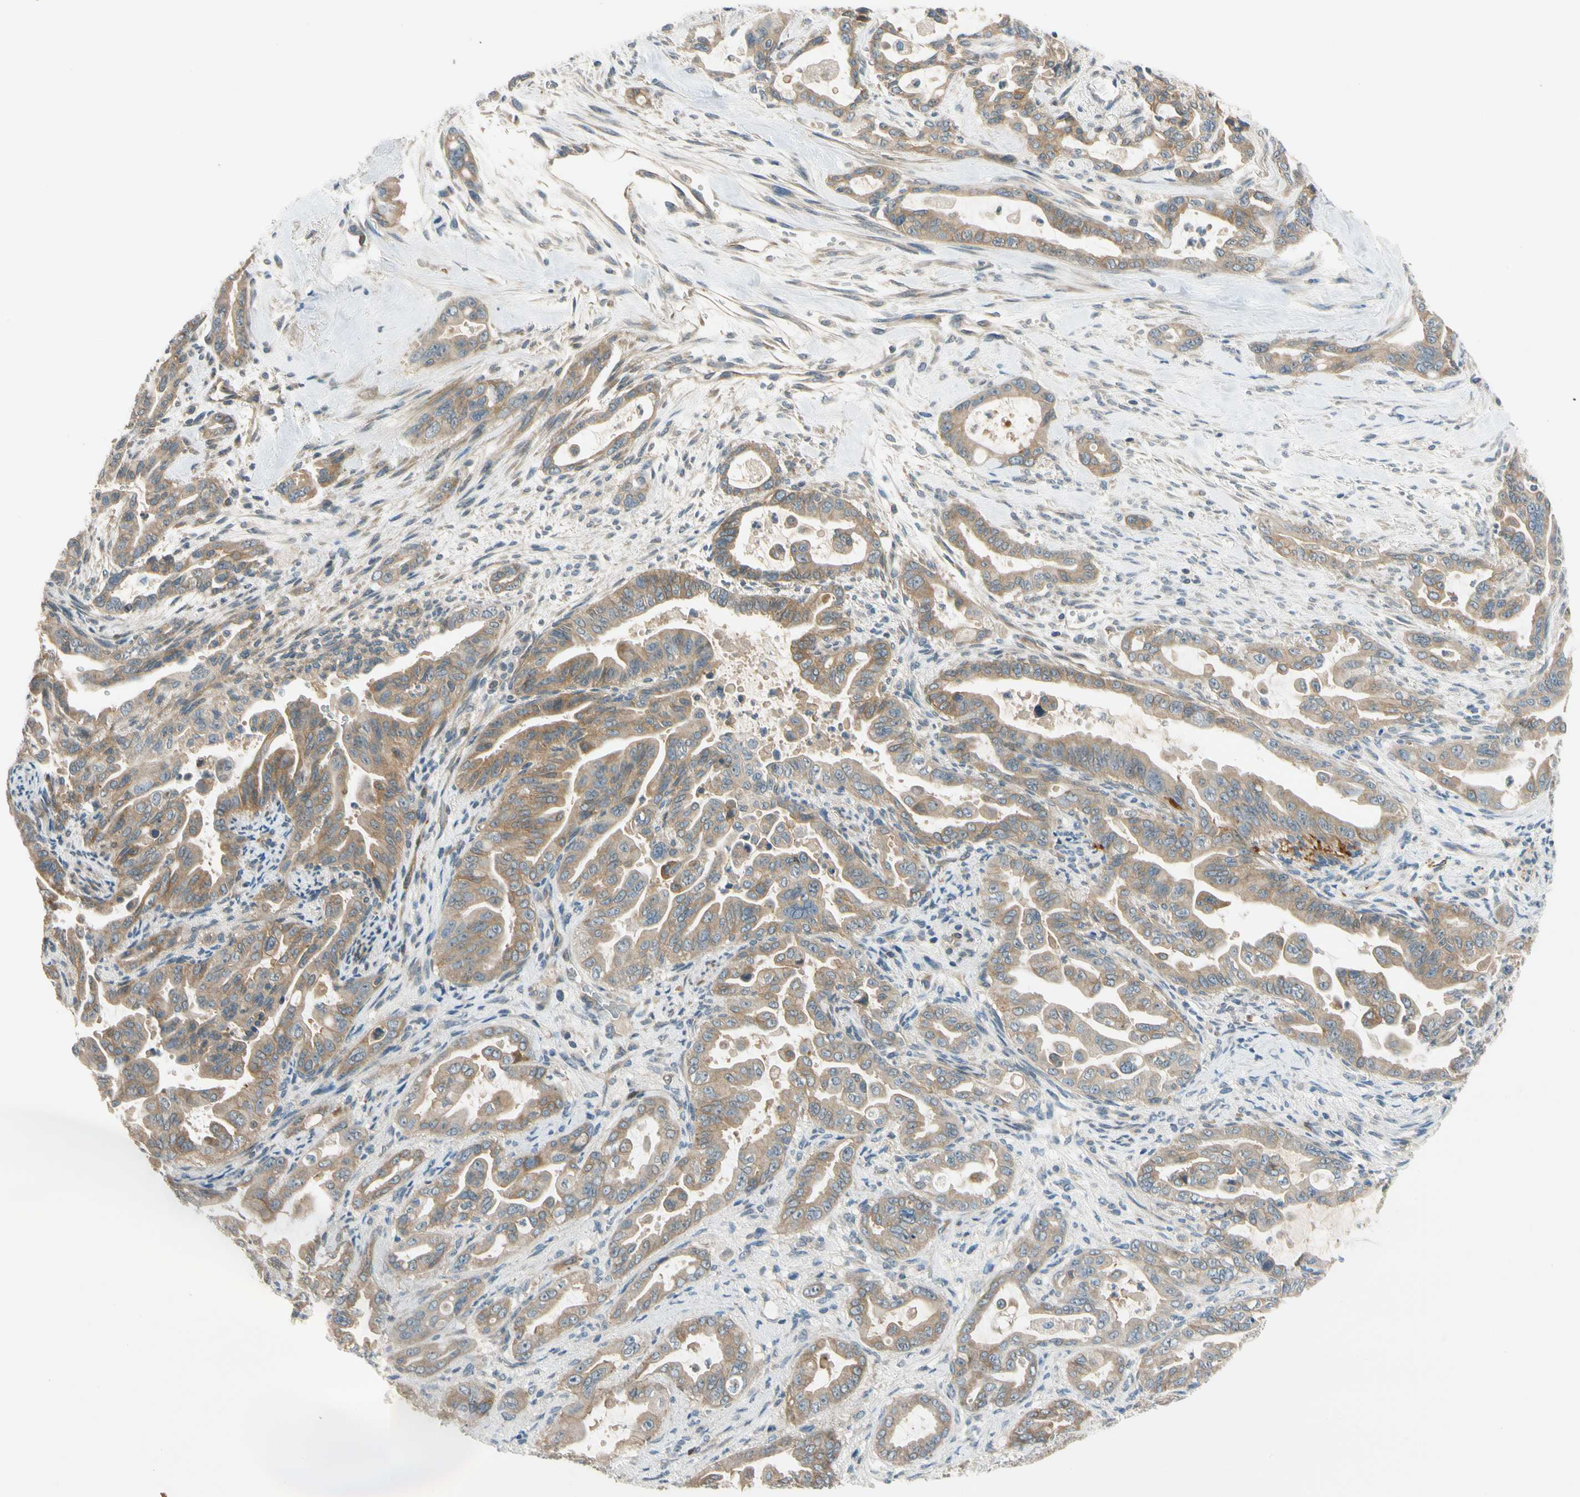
{"staining": {"intensity": "moderate", "quantity": ">75%", "location": "cytoplasmic/membranous"}, "tissue": "pancreatic cancer", "cell_type": "Tumor cells", "image_type": "cancer", "snomed": [{"axis": "morphology", "description": "Adenocarcinoma, NOS"}, {"axis": "topography", "description": "Pancreas"}], "caption": "Moderate cytoplasmic/membranous positivity for a protein is identified in about >75% of tumor cells of pancreatic cancer using IHC.", "gene": "MST1R", "patient": {"sex": "male", "age": 70}}